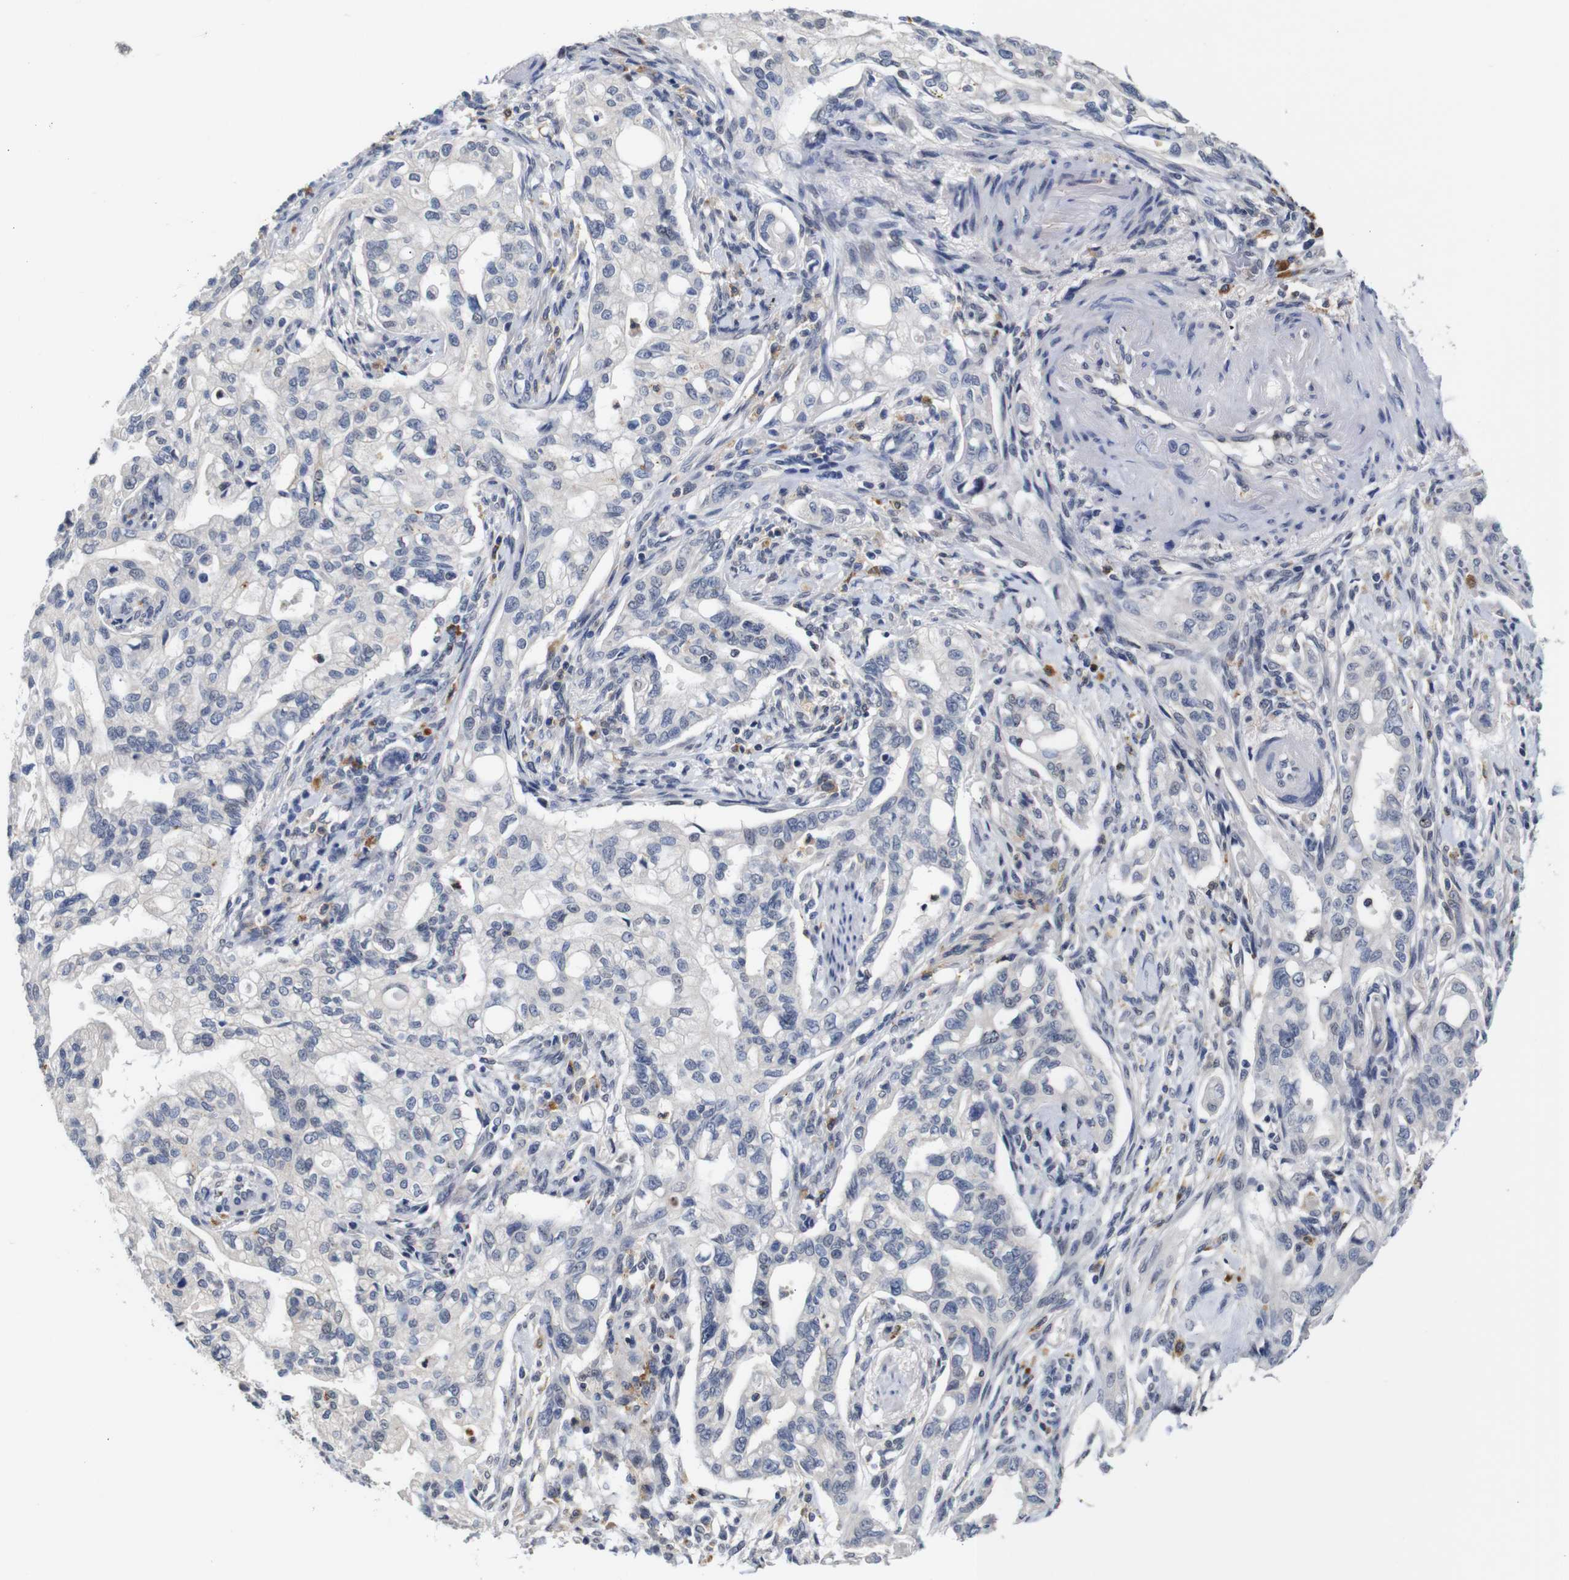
{"staining": {"intensity": "negative", "quantity": "none", "location": "none"}, "tissue": "pancreatic cancer", "cell_type": "Tumor cells", "image_type": "cancer", "snomed": [{"axis": "morphology", "description": "Normal tissue, NOS"}, {"axis": "topography", "description": "Pancreas"}], "caption": "Pancreatic cancer was stained to show a protein in brown. There is no significant expression in tumor cells.", "gene": "NTRK3", "patient": {"sex": "male", "age": 42}}